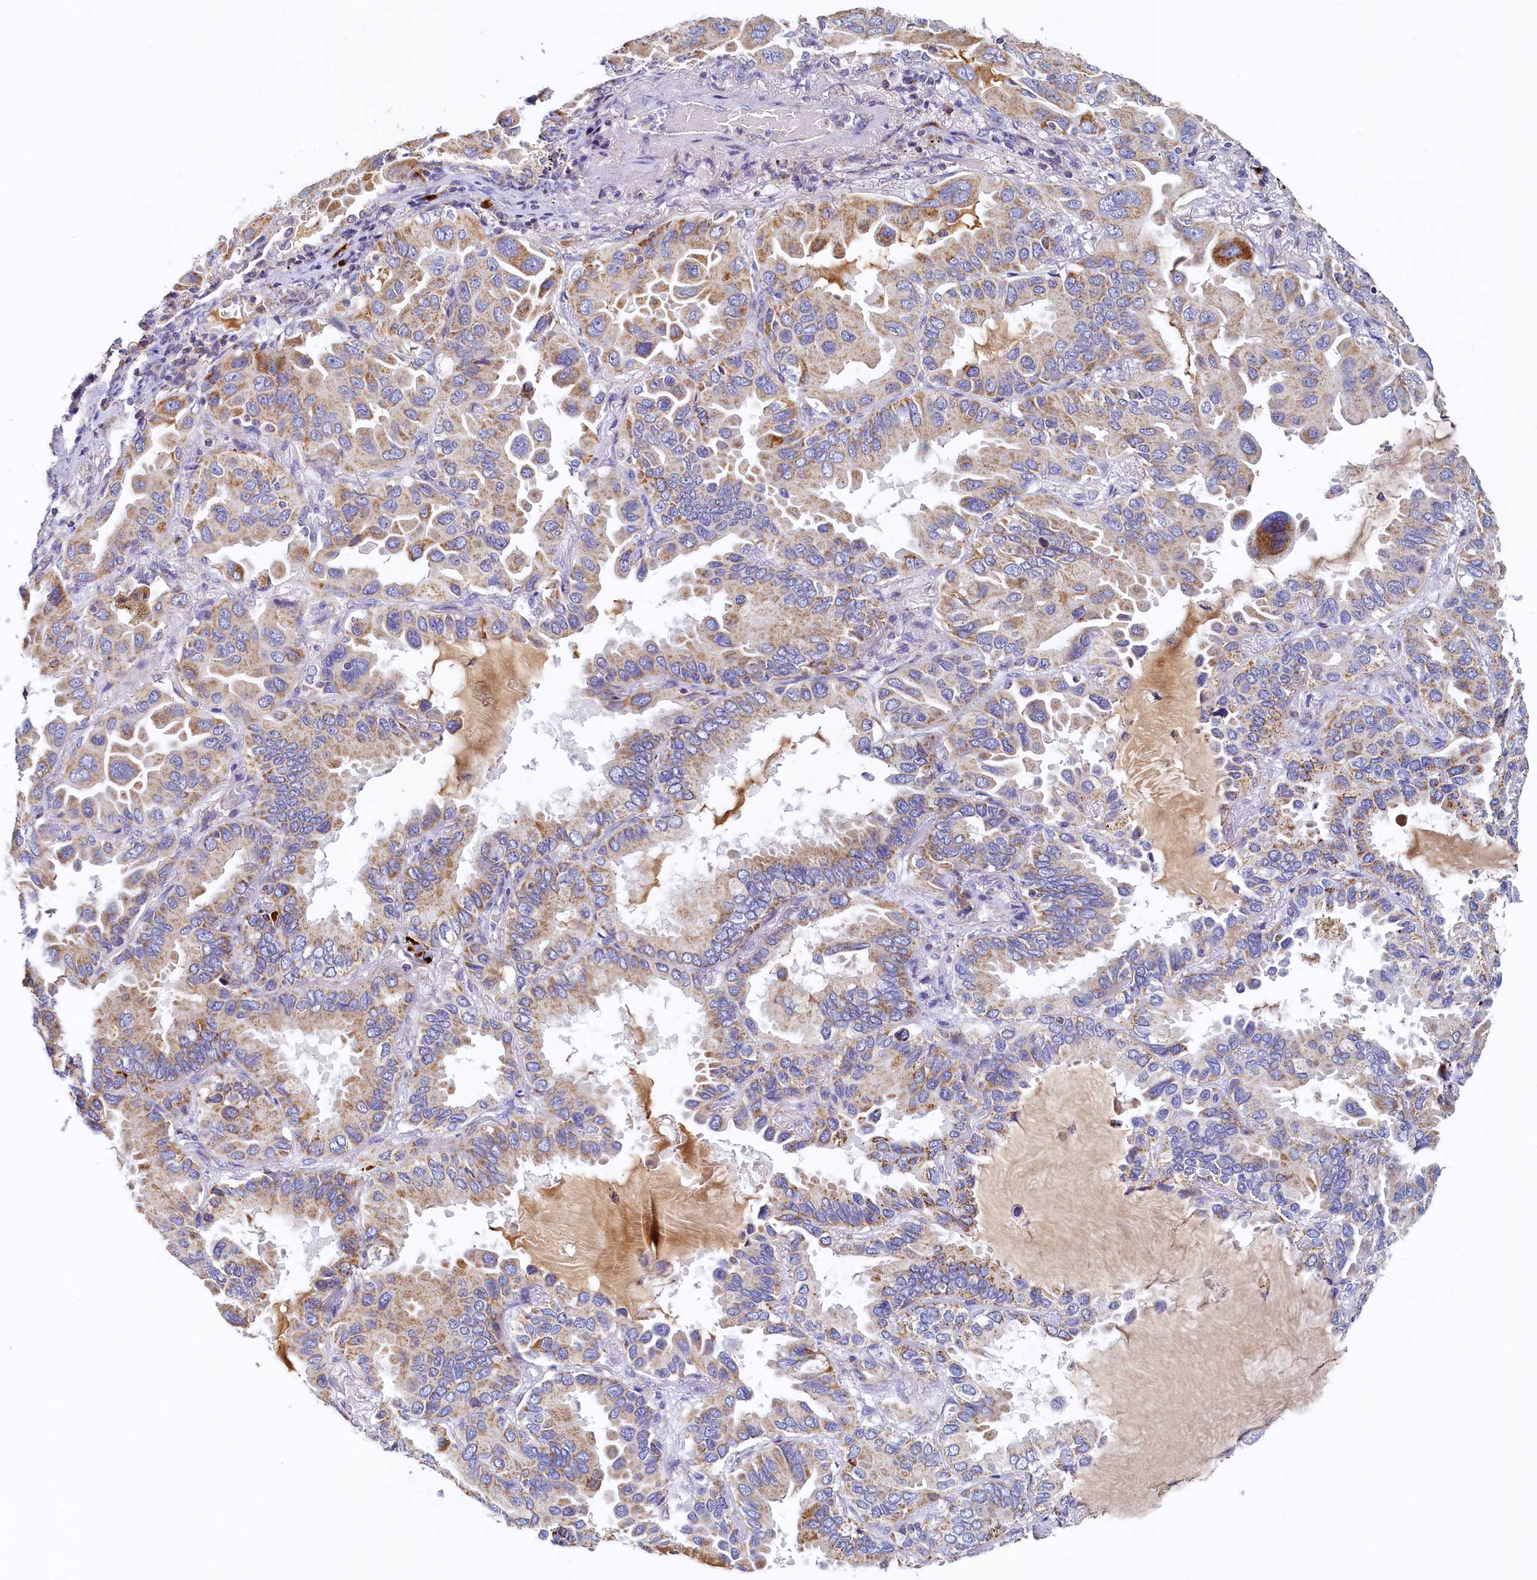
{"staining": {"intensity": "moderate", "quantity": "25%-75%", "location": "cytoplasmic/membranous"}, "tissue": "lung cancer", "cell_type": "Tumor cells", "image_type": "cancer", "snomed": [{"axis": "morphology", "description": "Adenocarcinoma, NOS"}, {"axis": "topography", "description": "Lung"}], "caption": "Immunohistochemistry staining of adenocarcinoma (lung), which shows medium levels of moderate cytoplasmic/membranous expression in approximately 25%-75% of tumor cells indicating moderate cytoplasmic/membranous protein positivity. The staining was performed using DAB (3,3'-diaminobenzidine) (brown) for protein detection and nuclei were counterstained in hematoxylin (blue).", "gene": "POC1A", "patient": {"sex": "male", "age": 64}}